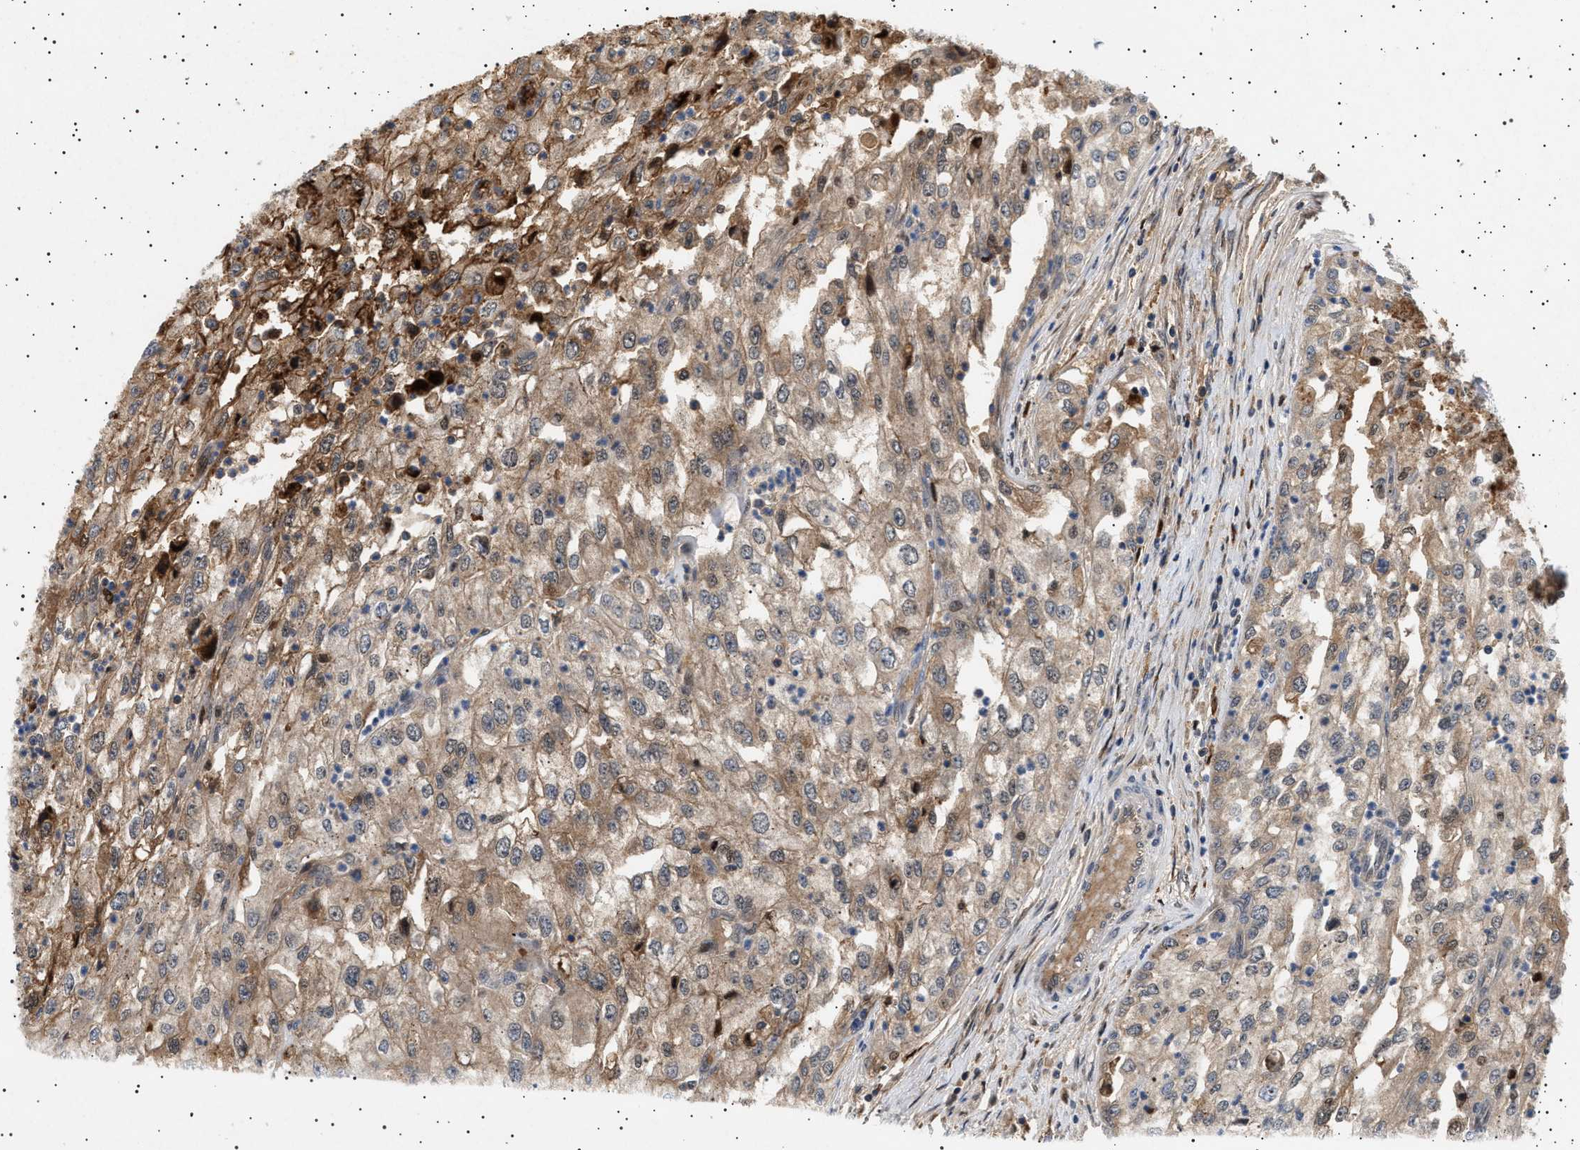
{"staining": {"intensity": "weak", "quantity": ">75%", "location": "cytoplasmic/membranous"}, "tissue": "renal cancer", "cell_type": "Tumor cells", "image_type": "cancer", "snomed": [{"axis": "morphology", "description": "Adenocarcinoma, NOS"}, {"axis": "topography", "description": "Kidney"}], "caption": "Immunohistochemistry (IHC) of renal adenocarcinoma shows low levels of weak cytoplasmic/membranous staining in about >75% of tumor cells. (Brightfield microscopy of DAB IHC at high magnification).", "gene": "FICD", "patient": {"sex": "female", "age": 54}}